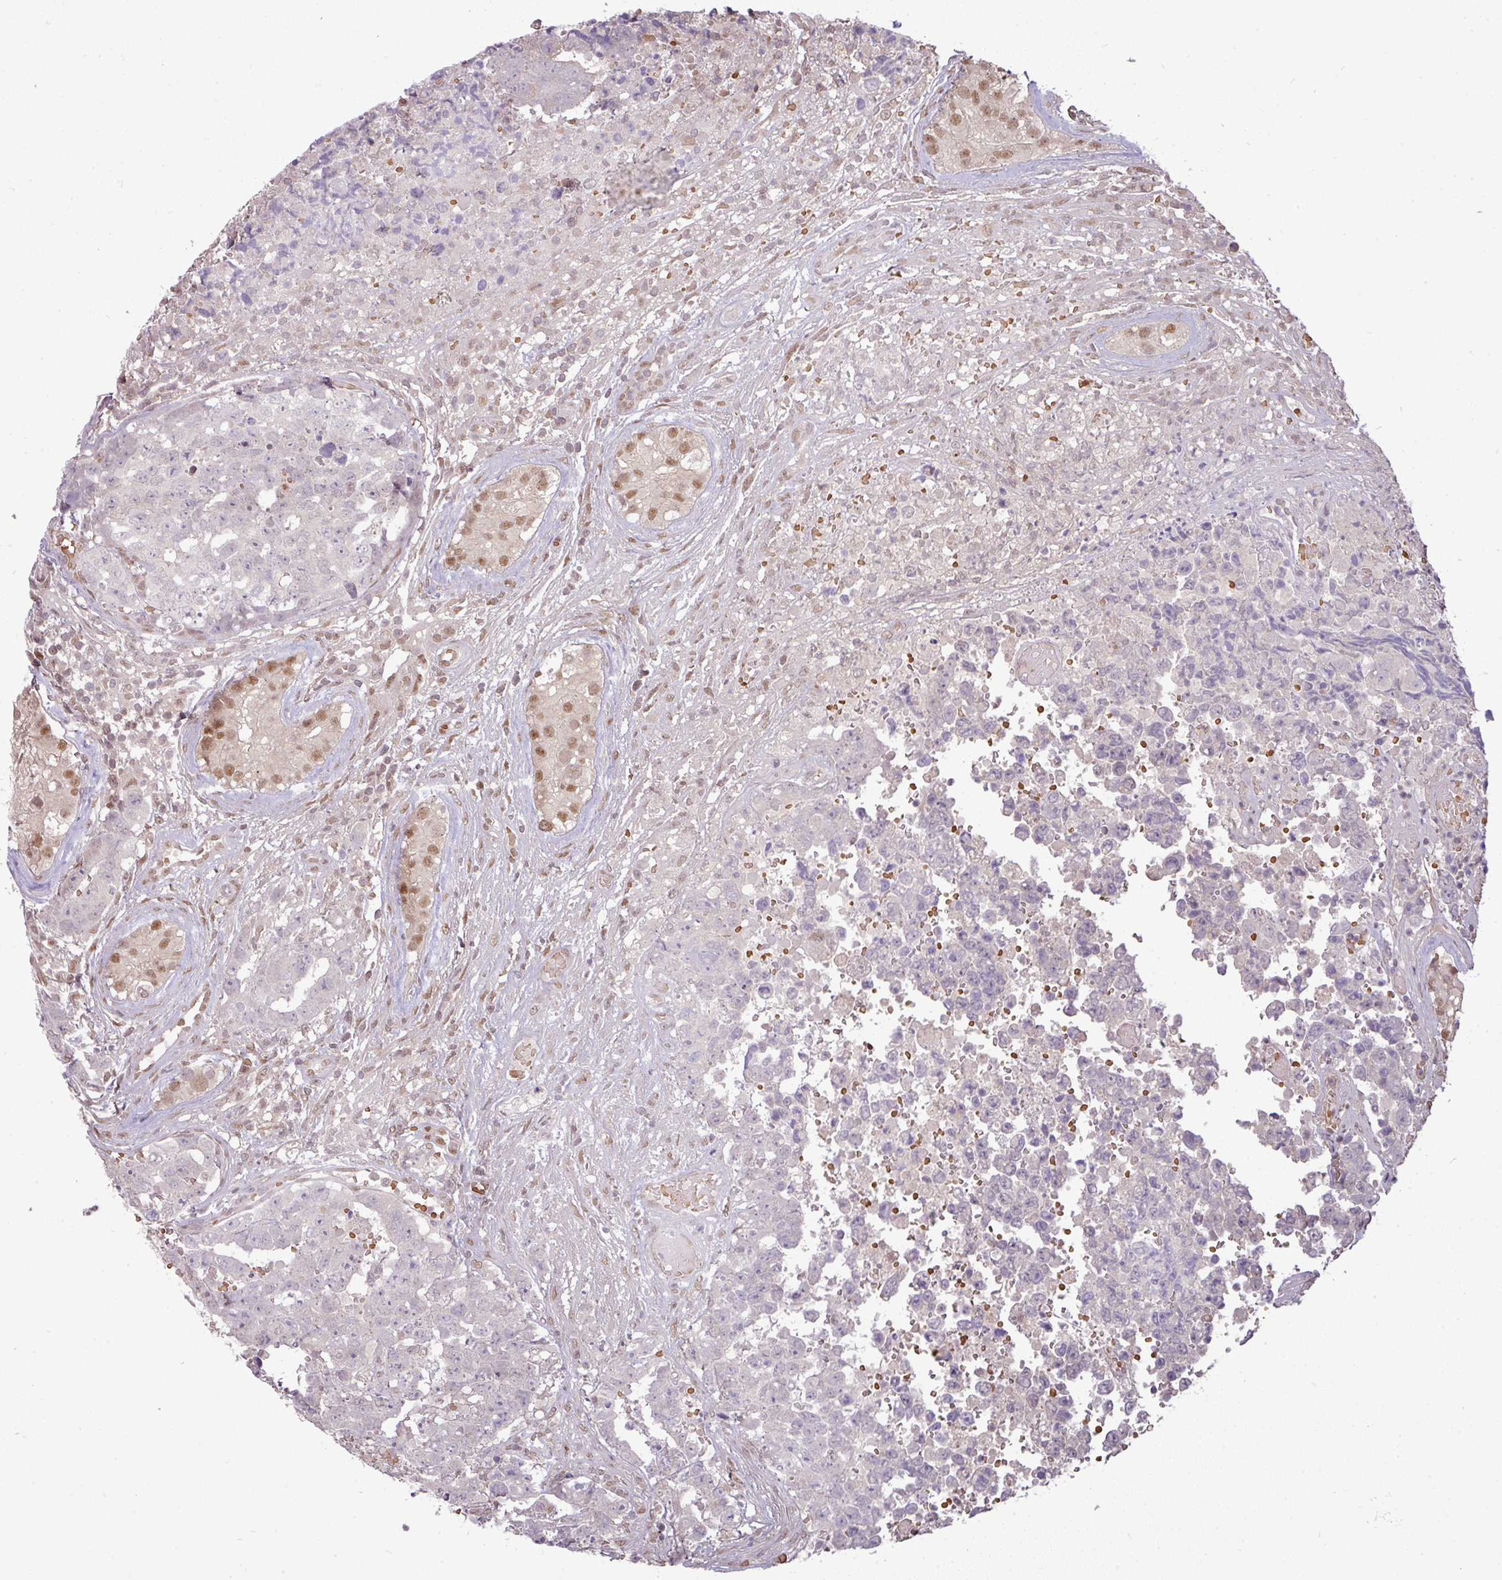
{"staining": {"intensity": "negative", "quantity": "none", "location": "none"}, "tissue": "testis cancer", "cell_type": "Tumor cells", "image_type": "cancer", "snomed": [{"axis": "morphology", "description": "Normal tissue, NOS"}, {"axis": "morphology", "description": "Carcinoma, Embryonal, NOS"}, {"axis": "topography", "description": "Testis"}, {"axis": "topography", "description": "Epididymis"}], "caption": "DAB immunohistochemical staining of human embryonal carcinoma (testis) reveals no significant staining in tumor cells.", "gene": "CIC", "patient": {"sex": "male", "age": 25}}